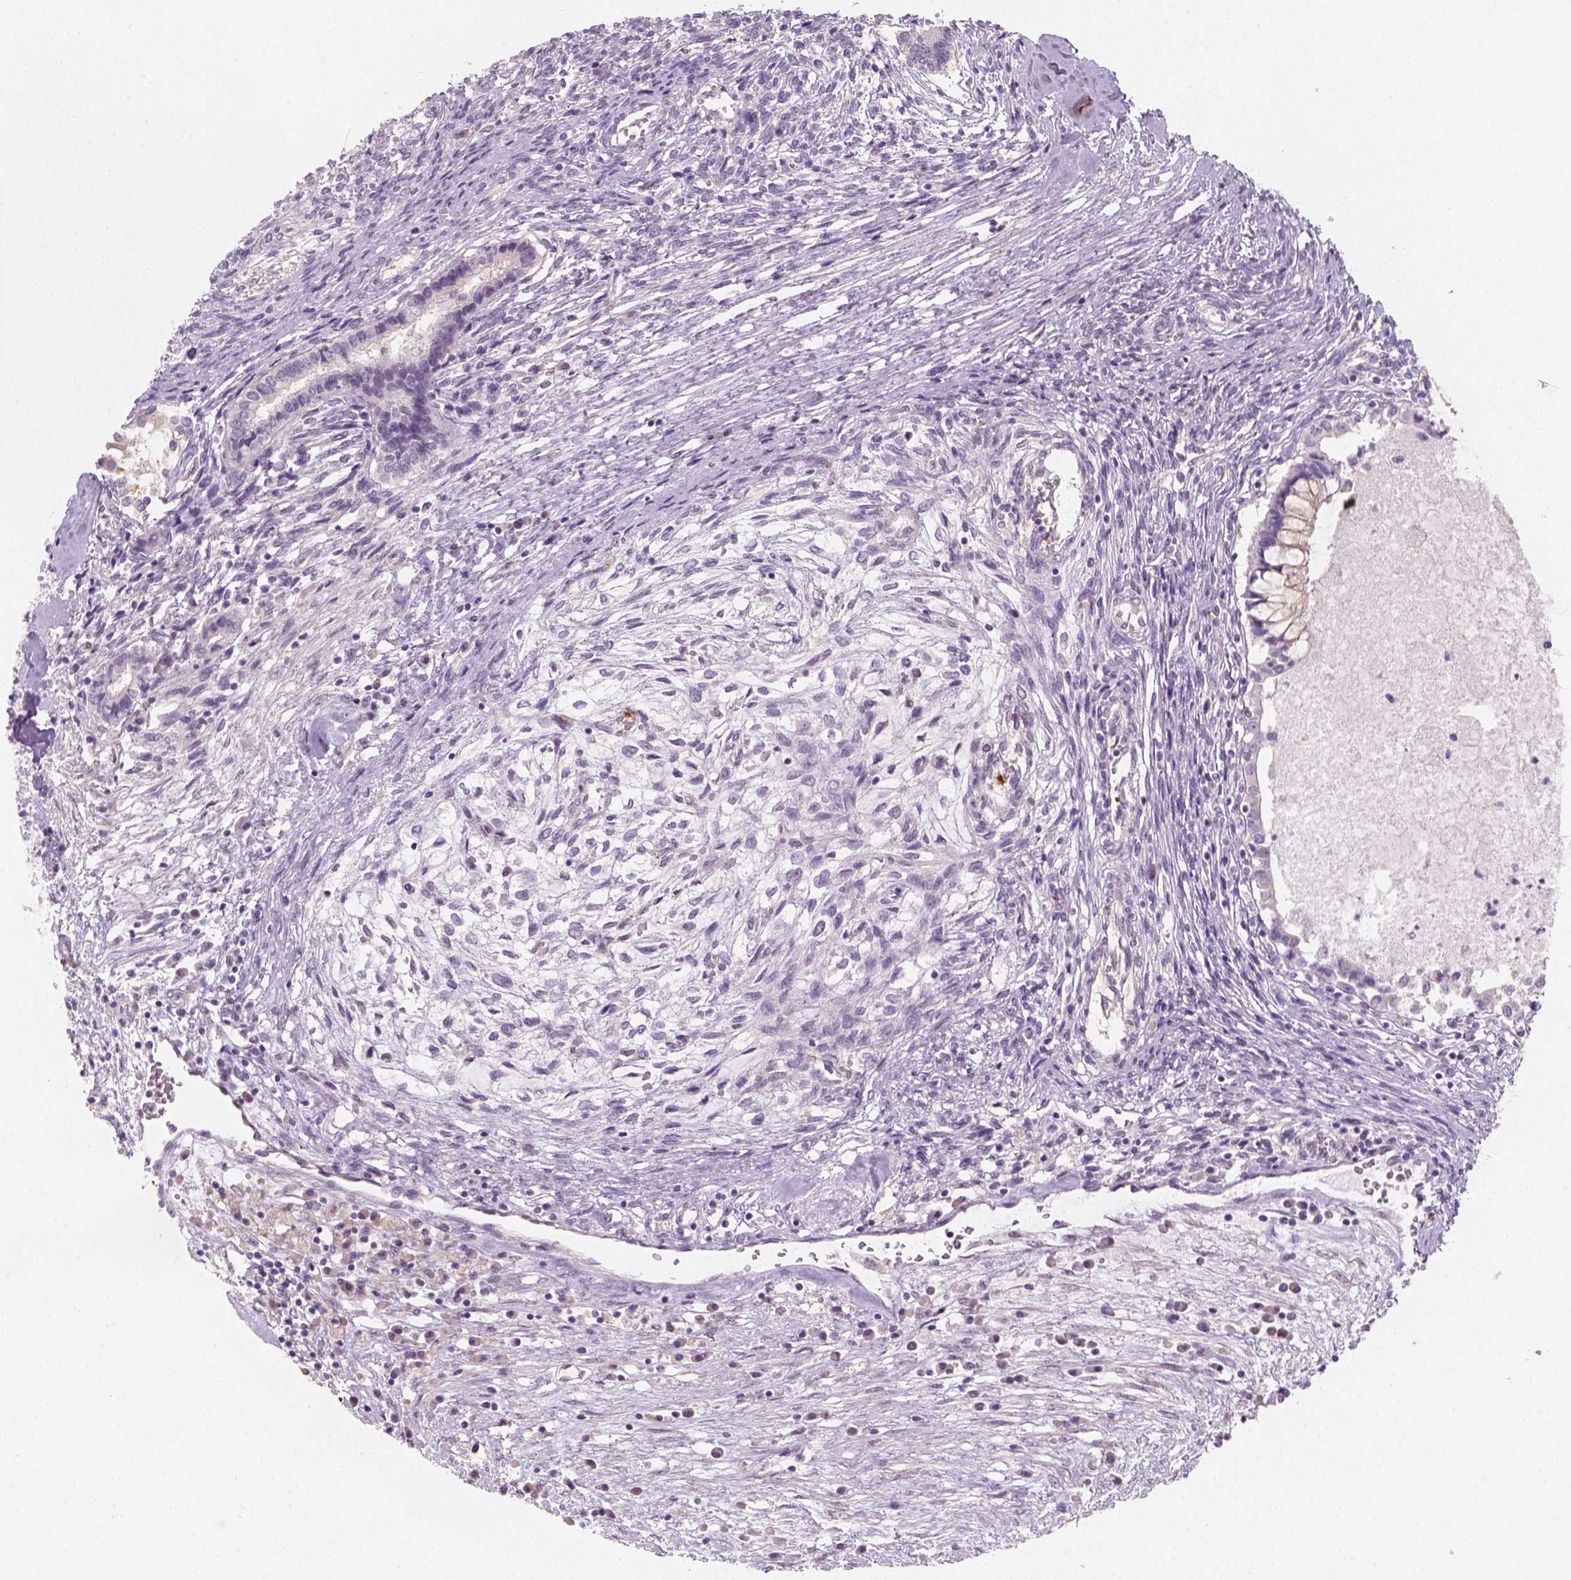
{"staining": {"intensity": "negative", "quantity": "none", "location": "none"}, "tissue": "testis cancer", "cell_type": "Tumor cells", "image_type": "cancer", "snomed": [{"axis": "morphology", "description": "Carcinoma, Embryonal, NOS"}, {"axis": "topography", "description": "Testis"}], "caption": "Tumor cells are negative for brown protein staining in testis embryonal carcinoma. Brightfield microscopy of immunohistochemistry (IHC) stained with DAB (3,3'-diaminobenzidine) (brown) and hematoxylin (blue), captured at high magnification.", "gene": "FAM163B", "patient": {"sex": "male", "age": 37}}